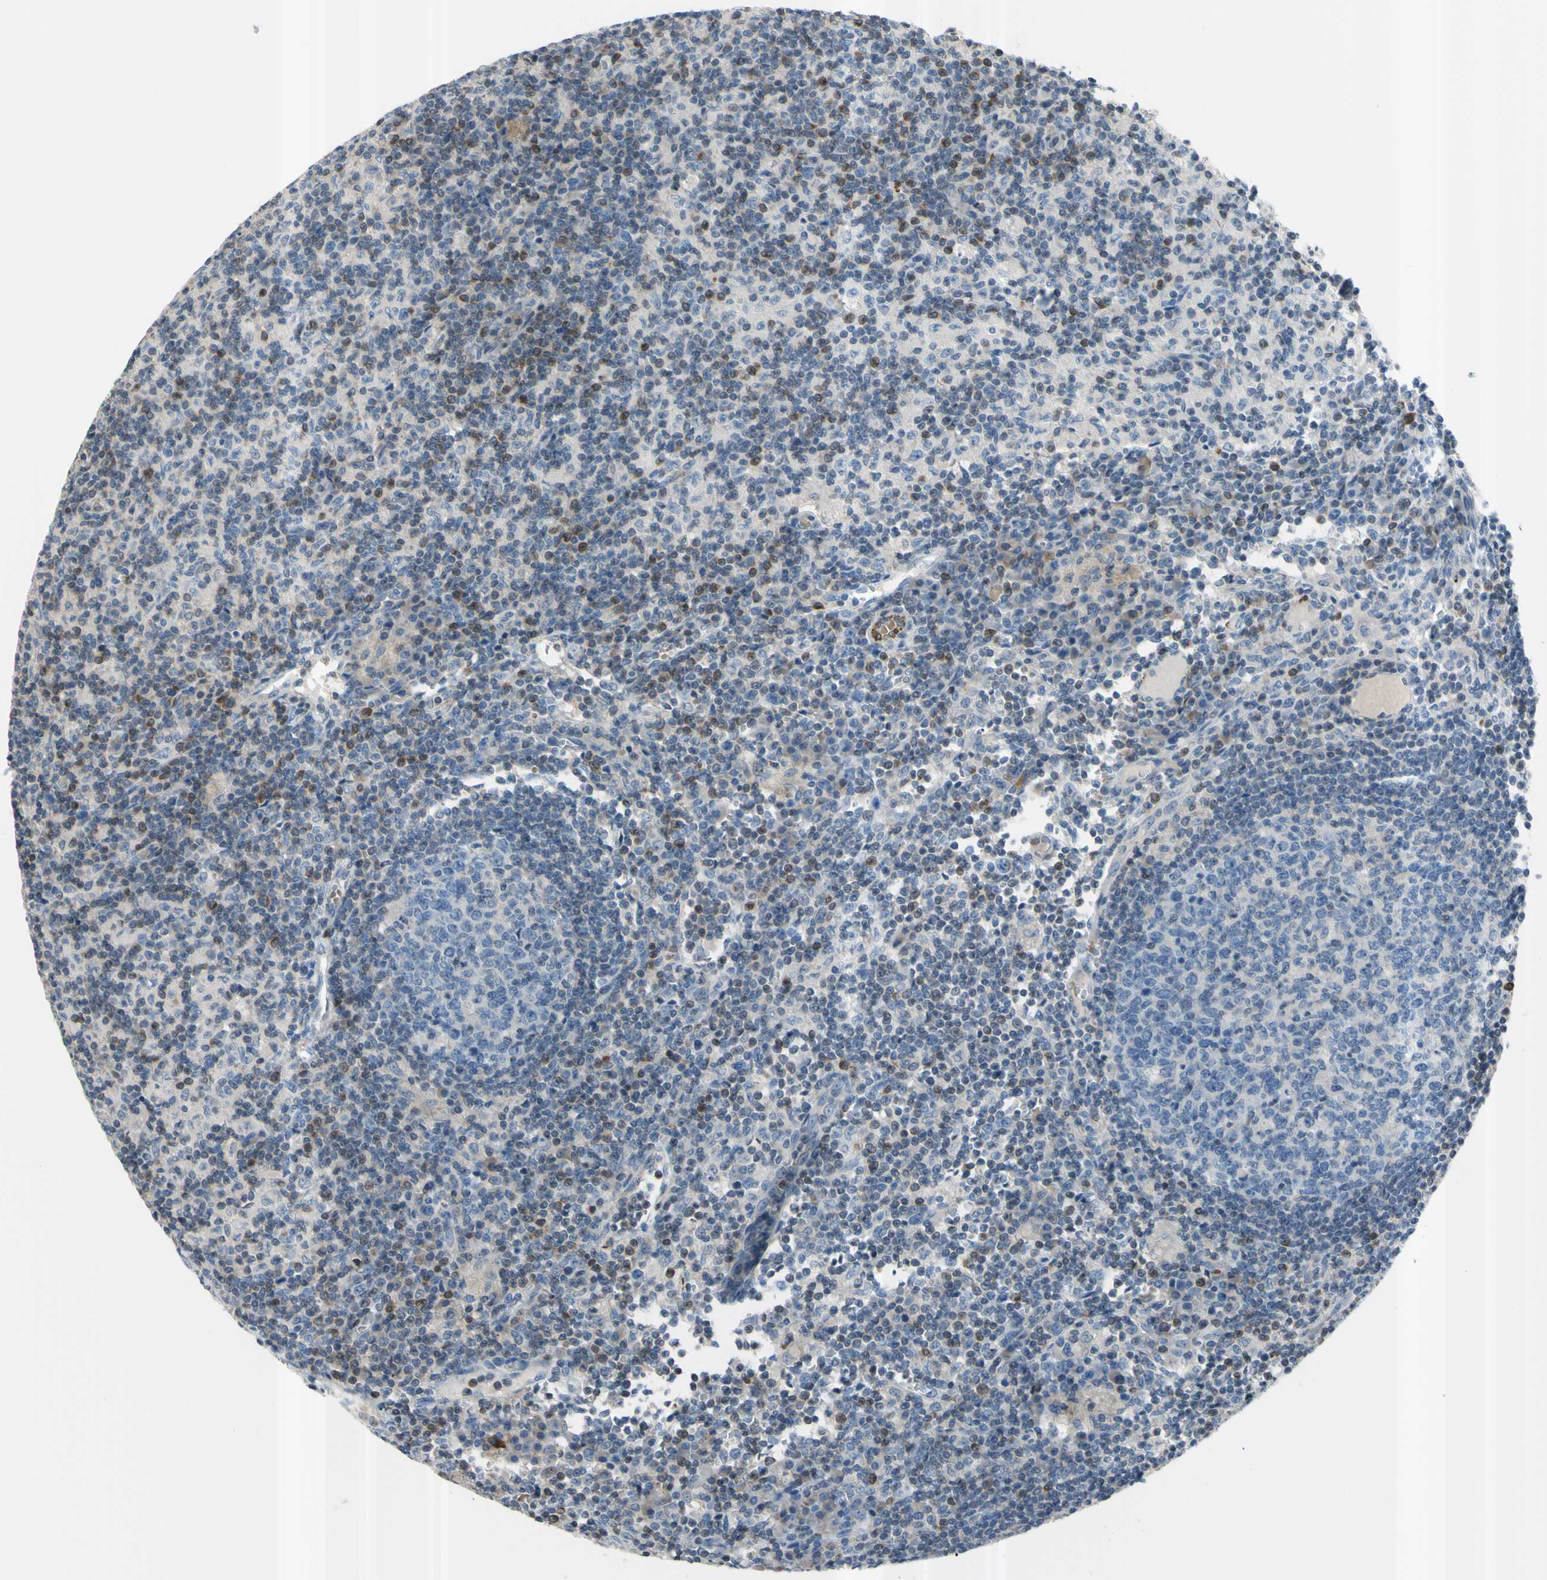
{"staining": {"intensity": "negative", "quantity": "none", "location": "none"}, "tissue": "lymph node", "cell_type": "Germinal center cells", "image_type": "normal", "snomed": [{"axis": "morphology", "description": "Normal tissue, NOS"}, {"axis": "morphology", "description": "Inflammation, NOS"}, {"axis": "topography", "description": "Lymph node"}], "caption": "High power microscopy photomicrograph of an immunohistochemistry (IHC) image of normal lymph node, revealing no significant staining in germinal center cells. (DAB (3,3'-diaminobenzidine) immunohistochemistry (IHC), high magnification).", "gene": "PRRG2", "patient": {"sex": "male", "age": 55}}